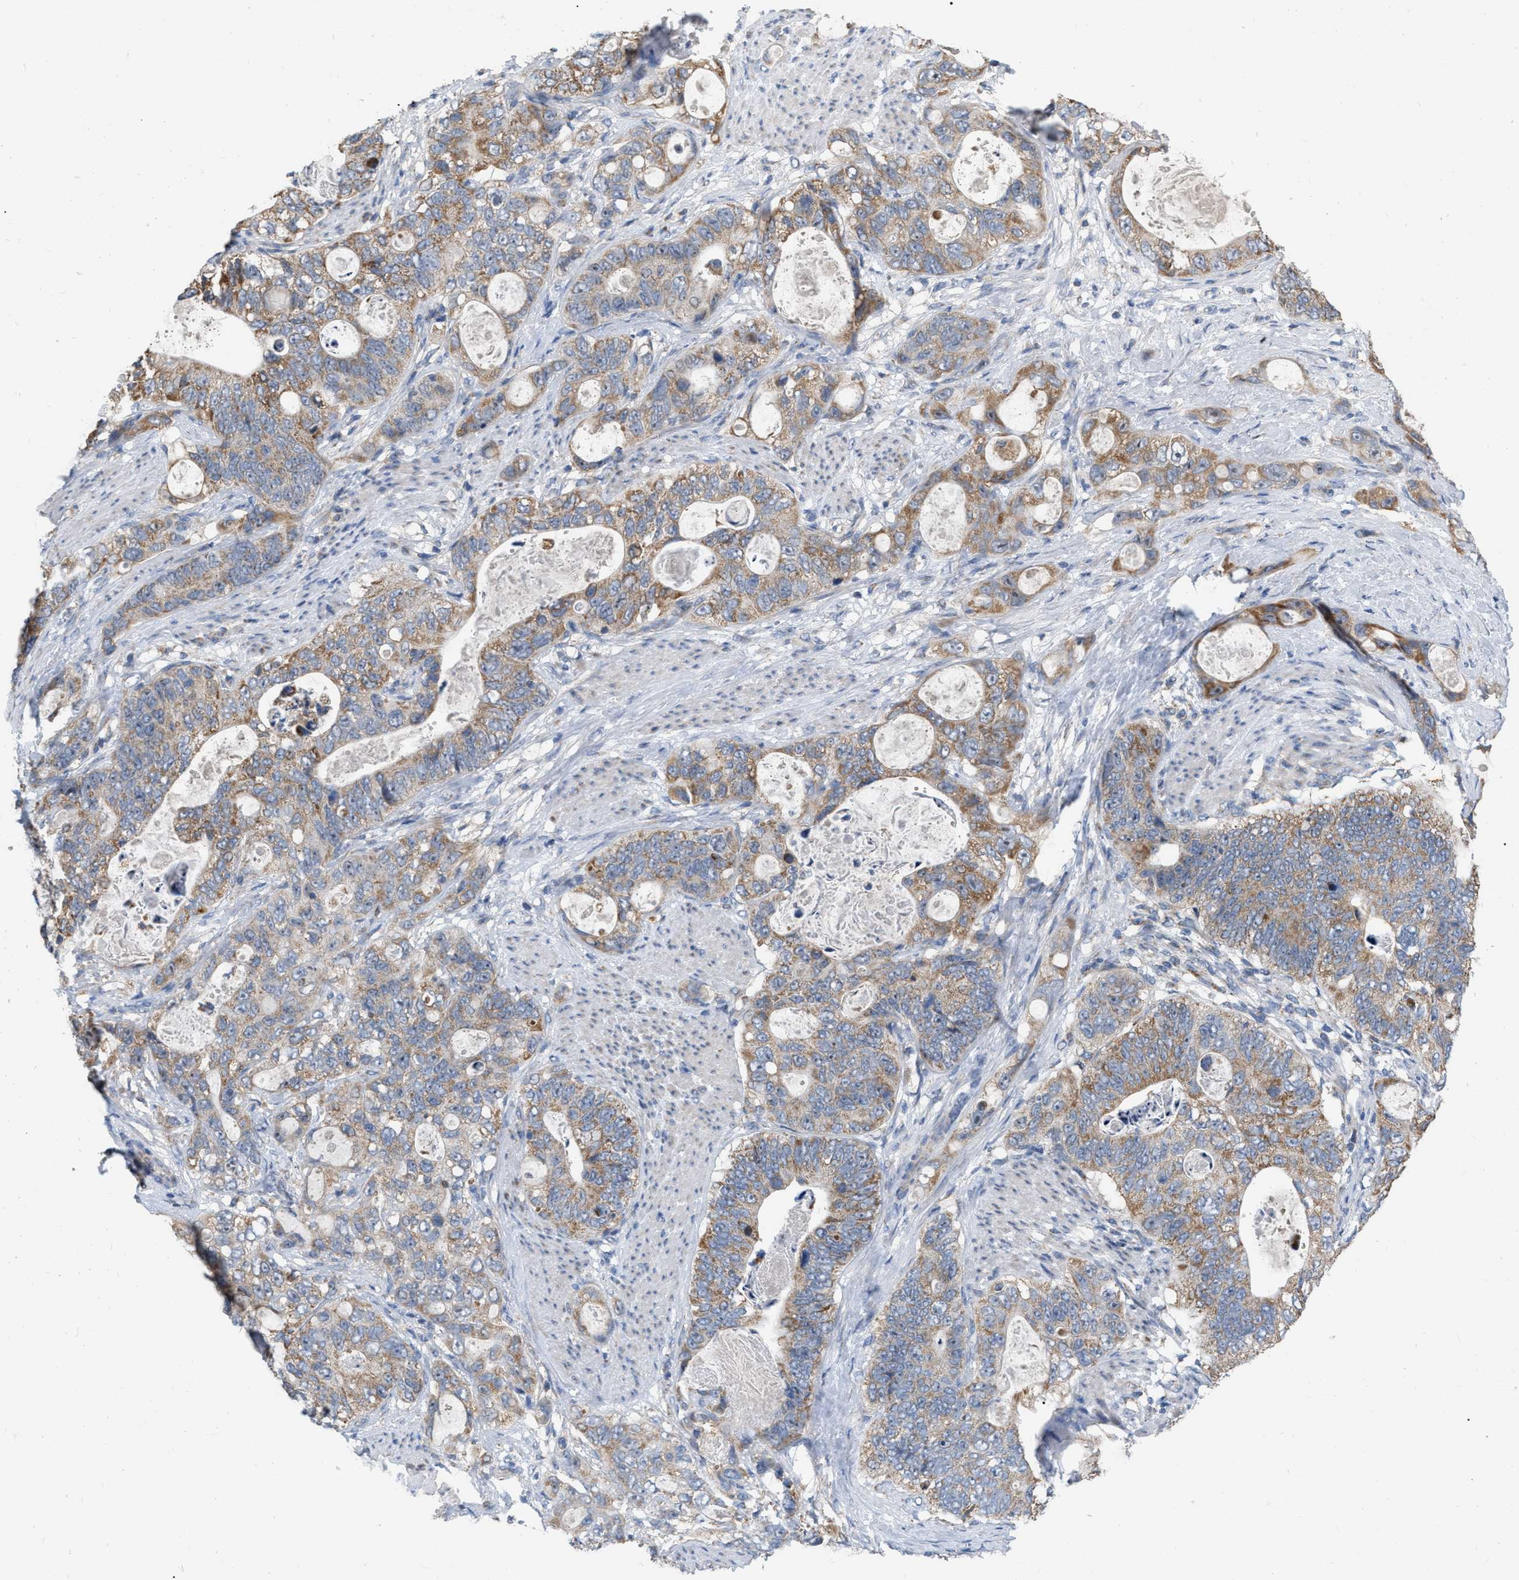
{"staining": {"intensity": "moderate", "quantity": ">75%", "location": "cytoplasmic/membranous"}, "tissue": "stomach cancer", "cell_type": "Tumor cells", "image_type": "cancer", "snomed": [{"axis": "morphology", "description": "Normal tissue, NOS"}, {"axis": "morphology", "description": "Adenocarcinoma, NOS"}, {"axis": "topography", "description": "Stomach"}], "caption": "The histopathology image shows staining of stomach cancer (adenocarcinoma), revealing moderate cytoplasmic/membranous protein staining (brown color) within tumor cells.", "gene": "DDX56", "patient": {"sex": "female", "age": 89}}